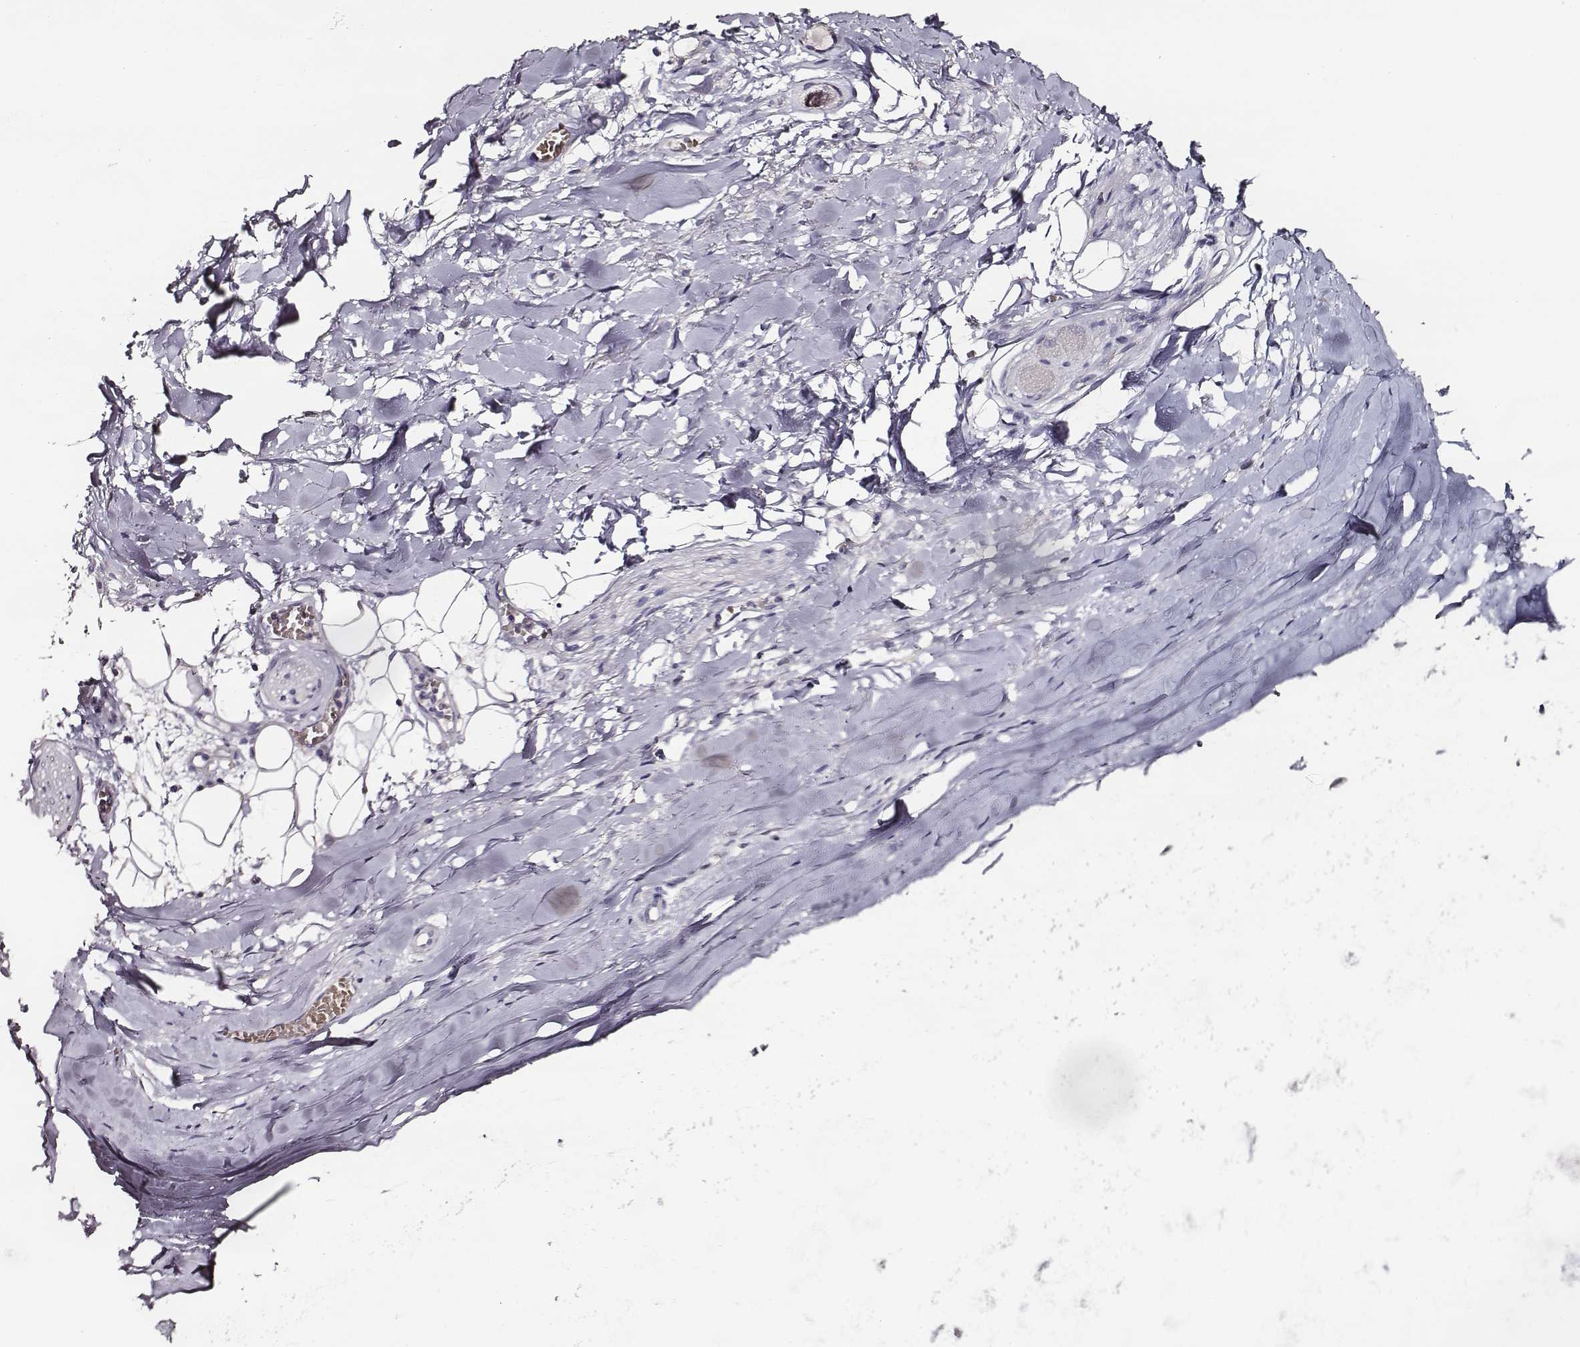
{"staining": {"intensity": "negative", "quantity": "none", "location": "none"}, "tissue": "adipose tissue", "cell_type": "Adipocytes", "image_type": "normal", "snomed": [{"axis": "morphology", "description": "Normal tissue, NOS"}, {"axis": "topography", "description": "Cartilage tissue"}, {"axis": "topography", "description": "Nasopharynx"}, {"axis": "topography", "description": "Thyroid gland"}], "caption": "IHC of unremarkable human adipose tissue shows no staining in adipocytes.", "gene": "AADAT", "patient": {"sex": "male", "age": 63}}